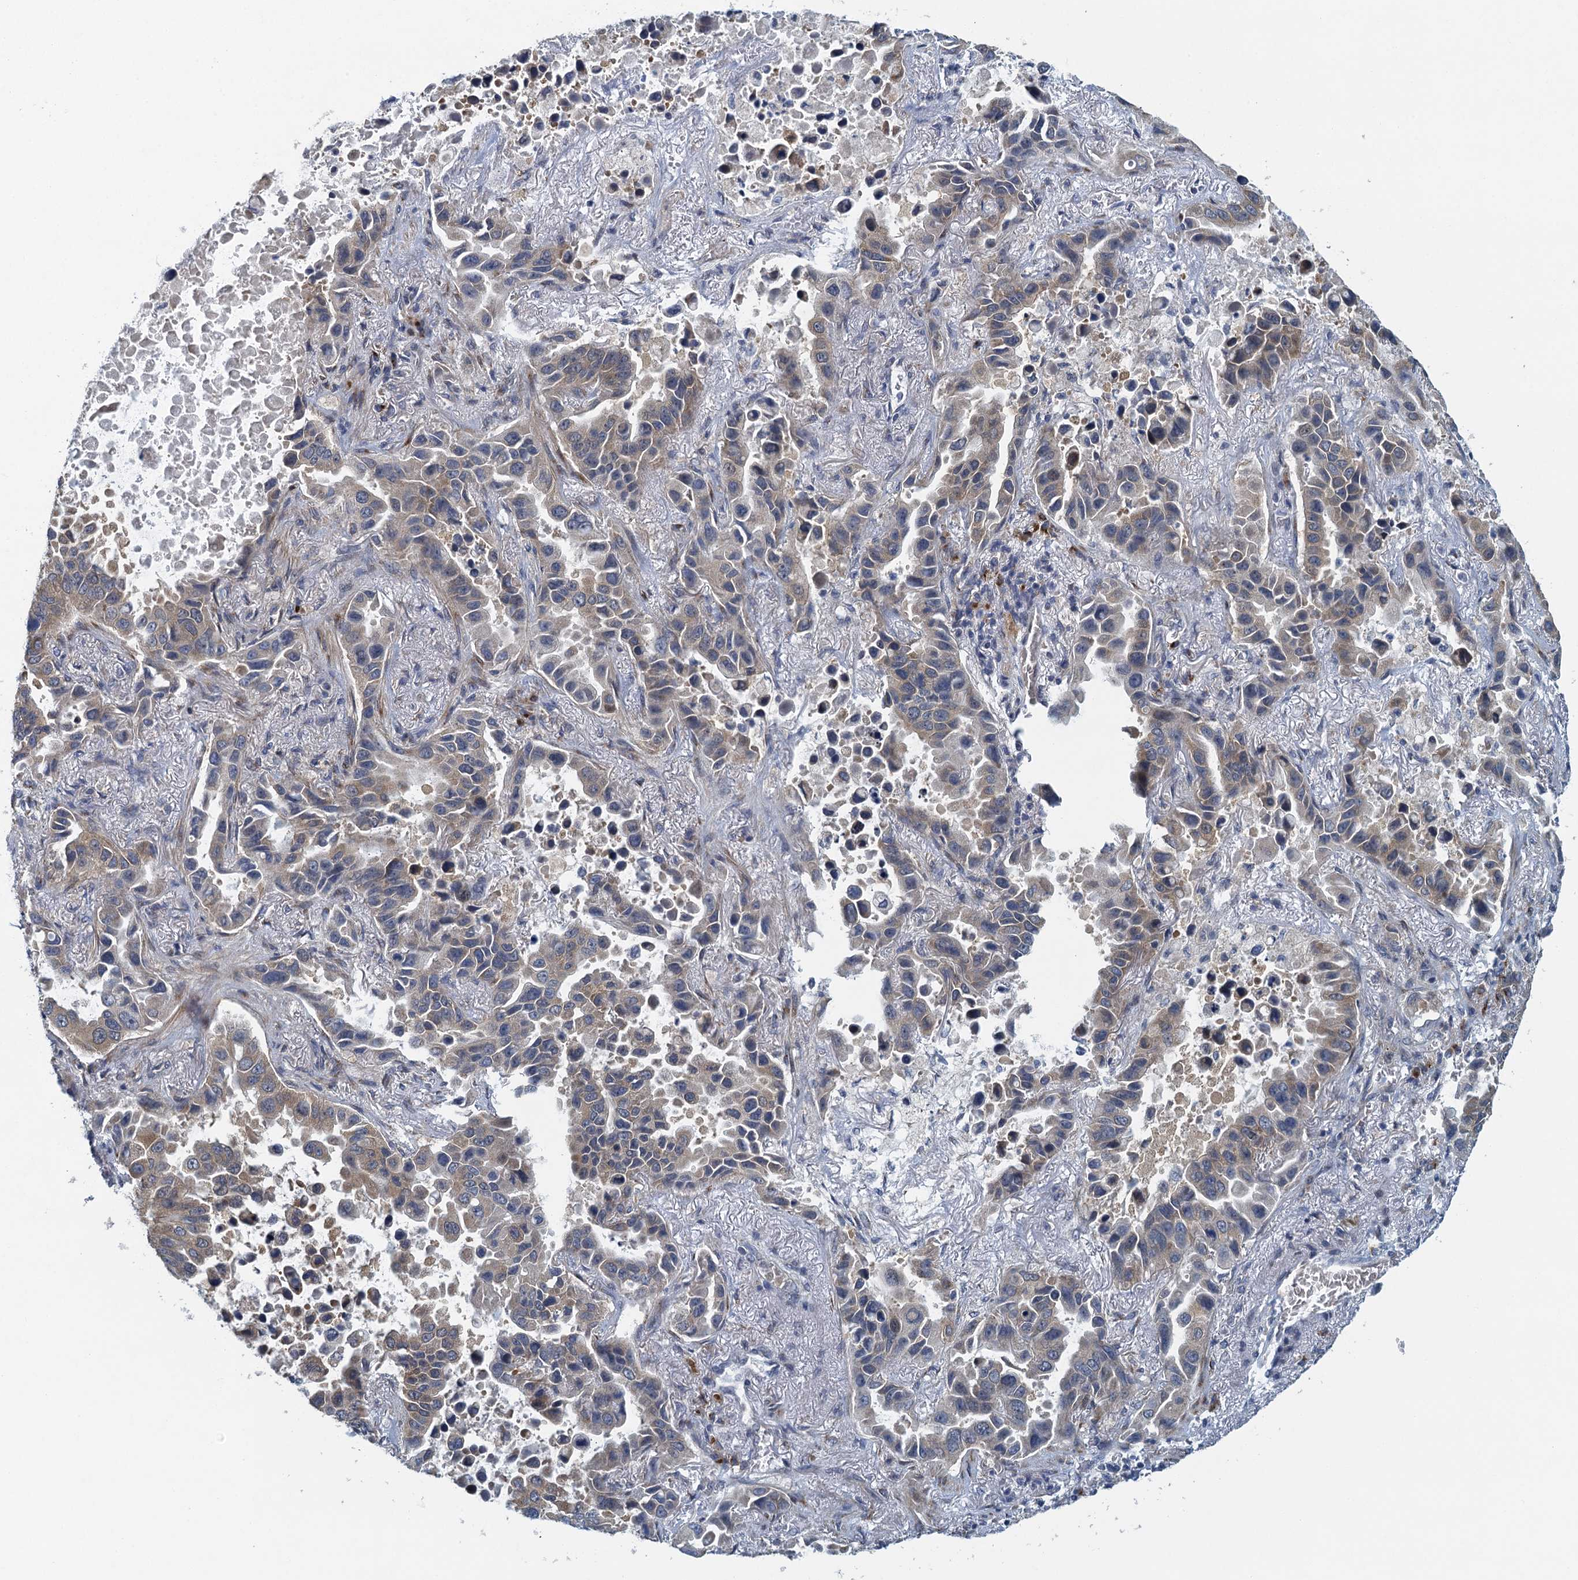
{"staining": {"intensity": "weak", "quantity": "25%-75%", "location": "cytoplasmic/membranous"}, "tissue": "lung cancer", "cell_type": "Tumor cells", "image_type": "cancer", "snomed": [{"axis": "morphology", "description": "Adenocarcinoma, NOS"}, {"axis": "topography", "description": "Lung"}], "caption": "Immunohistochemical staining of human lung cancer (adenocarcinoma) demonstrates weak cytoplasmic/membranous protein staining in about 25%-75% of tumor cells. The protein is shown in brown color, while the nuclei are stained blue.", "gene": "ALG2", "patient": {"sex": "male", "age": 64}}